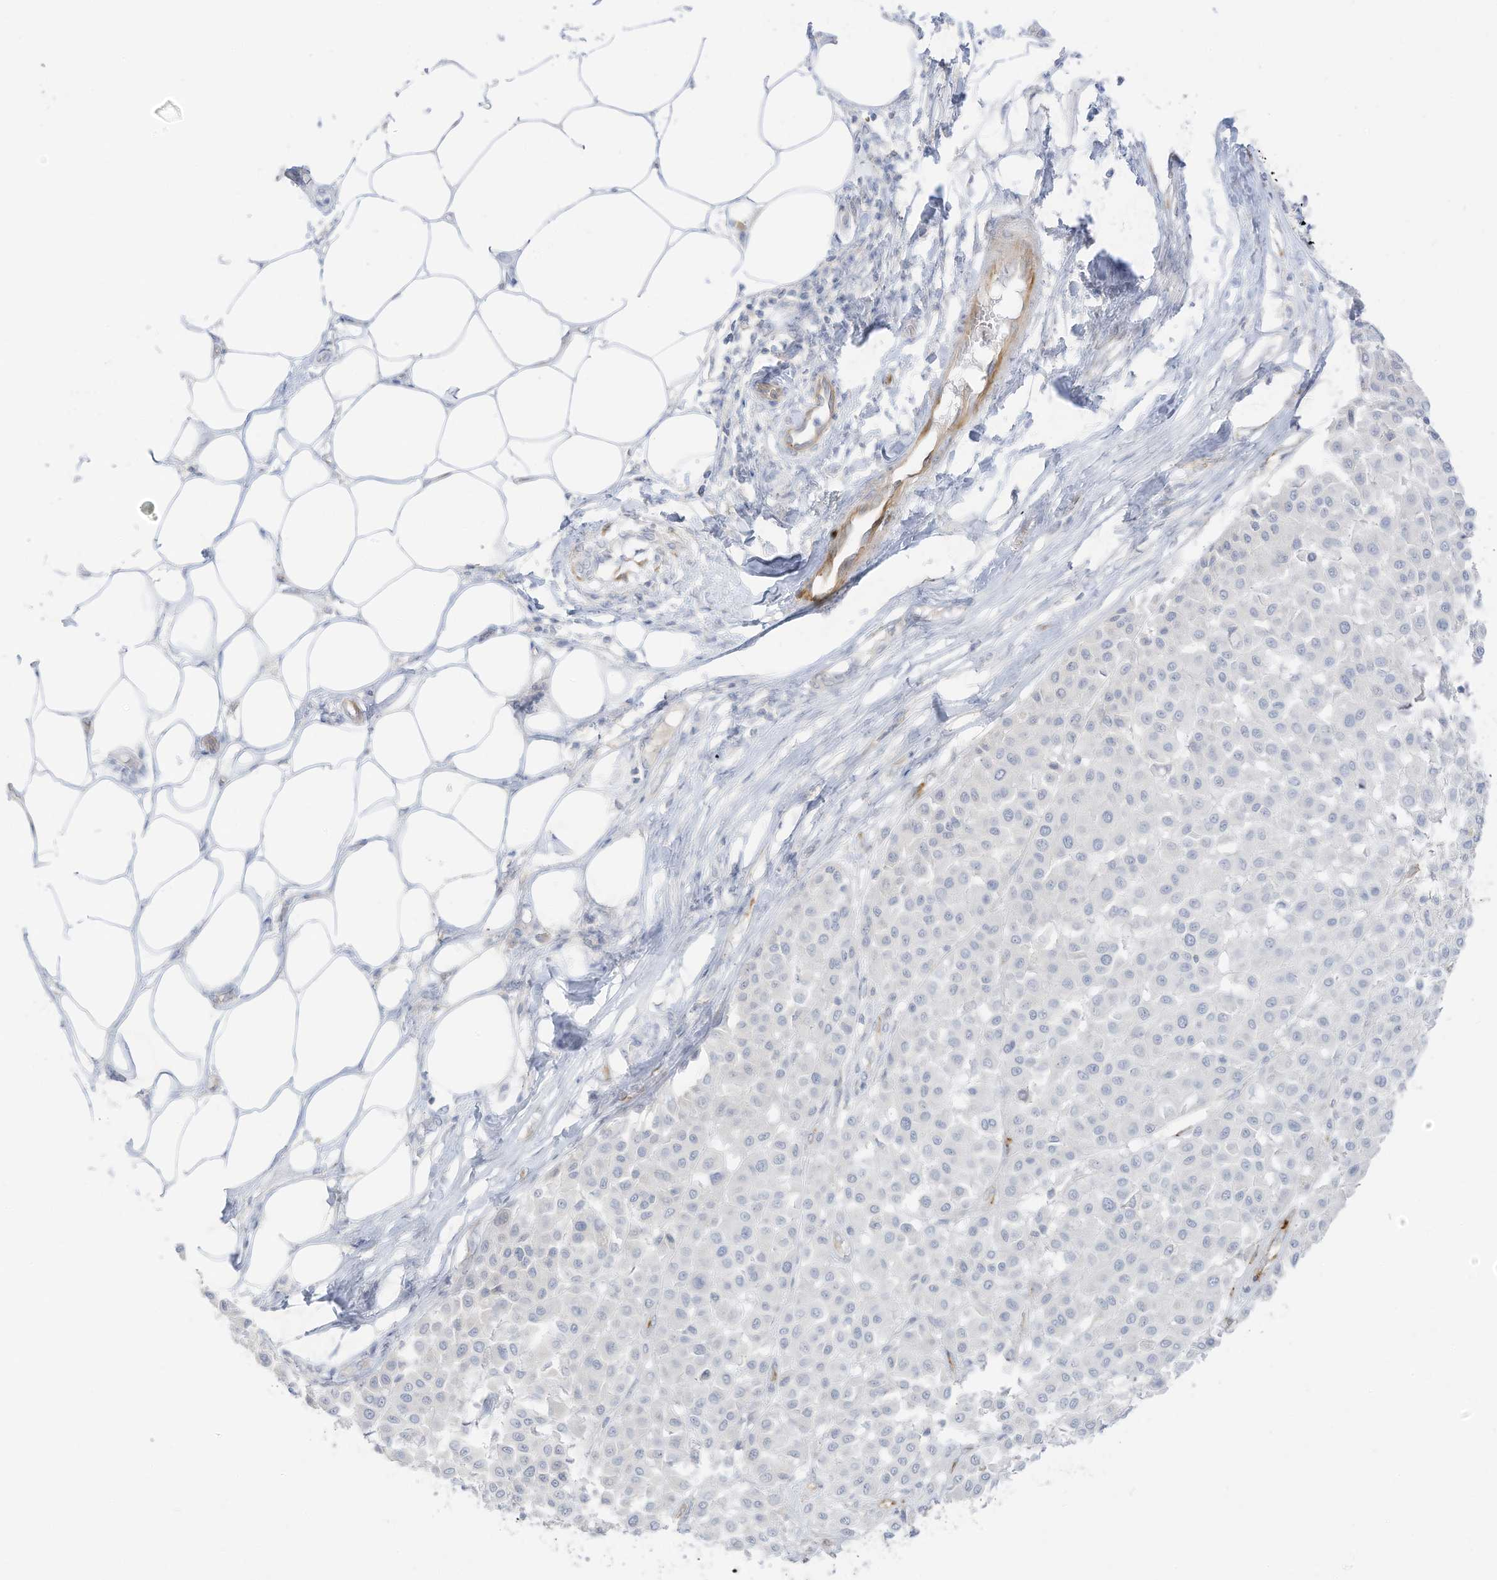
{"staining": {"intensity": "negative", "quantity": "none", "location": "none"}, "tissue": "melanoma", "cell_type": "Tumor cells", "image_type": "cancer", "snomed": [{"axis": "morphology", "description": "Malignant melanoma, Metastatic site"}, {"axis": "topography", "description": "Soft tissue"}], "caption": "Tumor cells show no significant protein expression in malignant melanoma (metastatic site).", "gene": "C11orf87", "patient": {"sex": "male", "age": 41}}